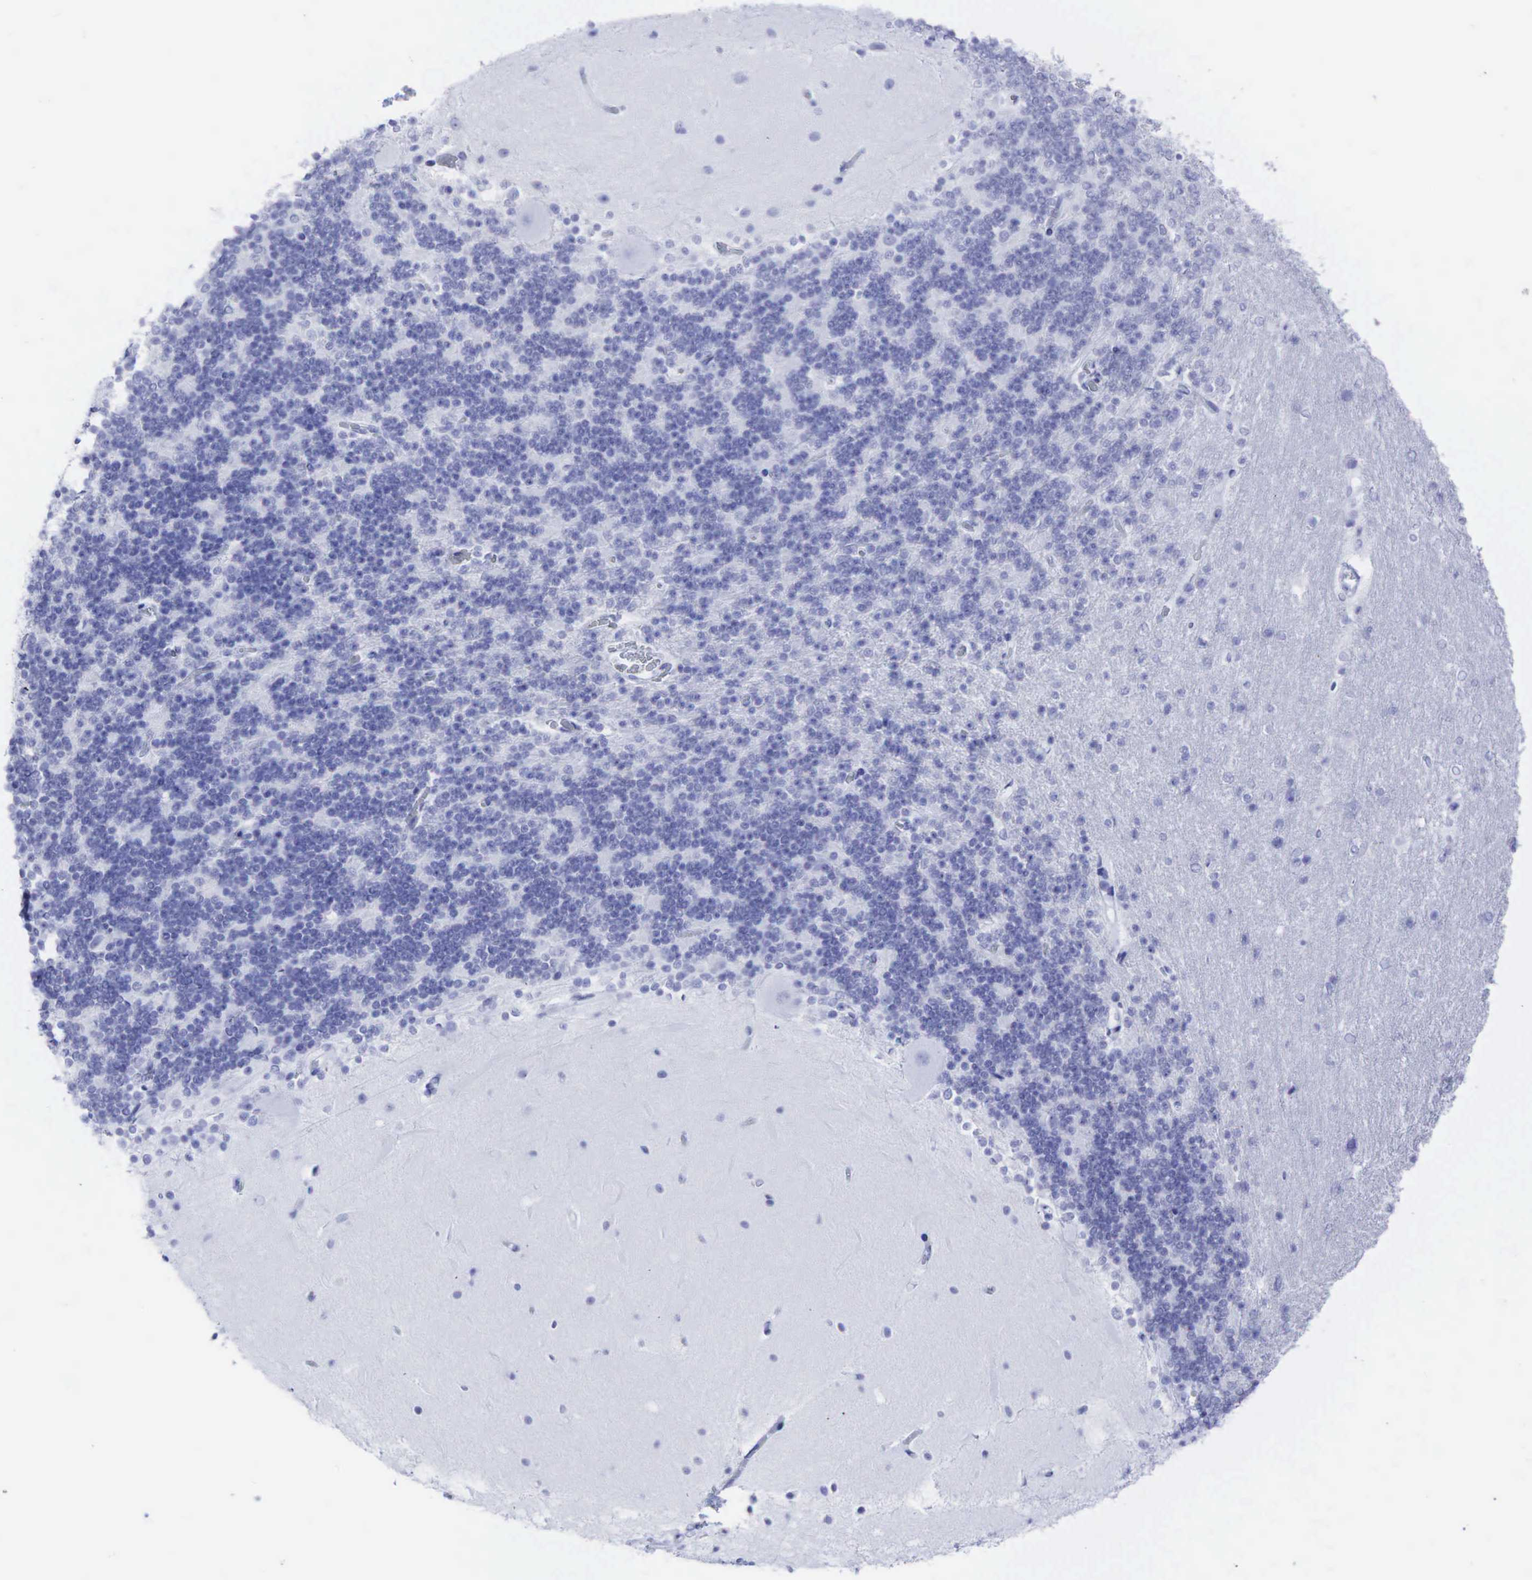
{"staining": {"intensity": "negative", "quantity": "none", "location": "none"}, "tissue": "cerebellum", "cell_type": "Cells in granular layer", "image_type": "normal", "snomed": [{"axis": "morphology", "description": "Normal tissue, NOS"}, {"axis": "topography", "description": "Cerebellum"}], "caption": "The histopathology image shows no staining of cells in granular layer in benign cerebellum.", "gene": "CEACAM5", "patient": {"sex": "female", "age": 54}}